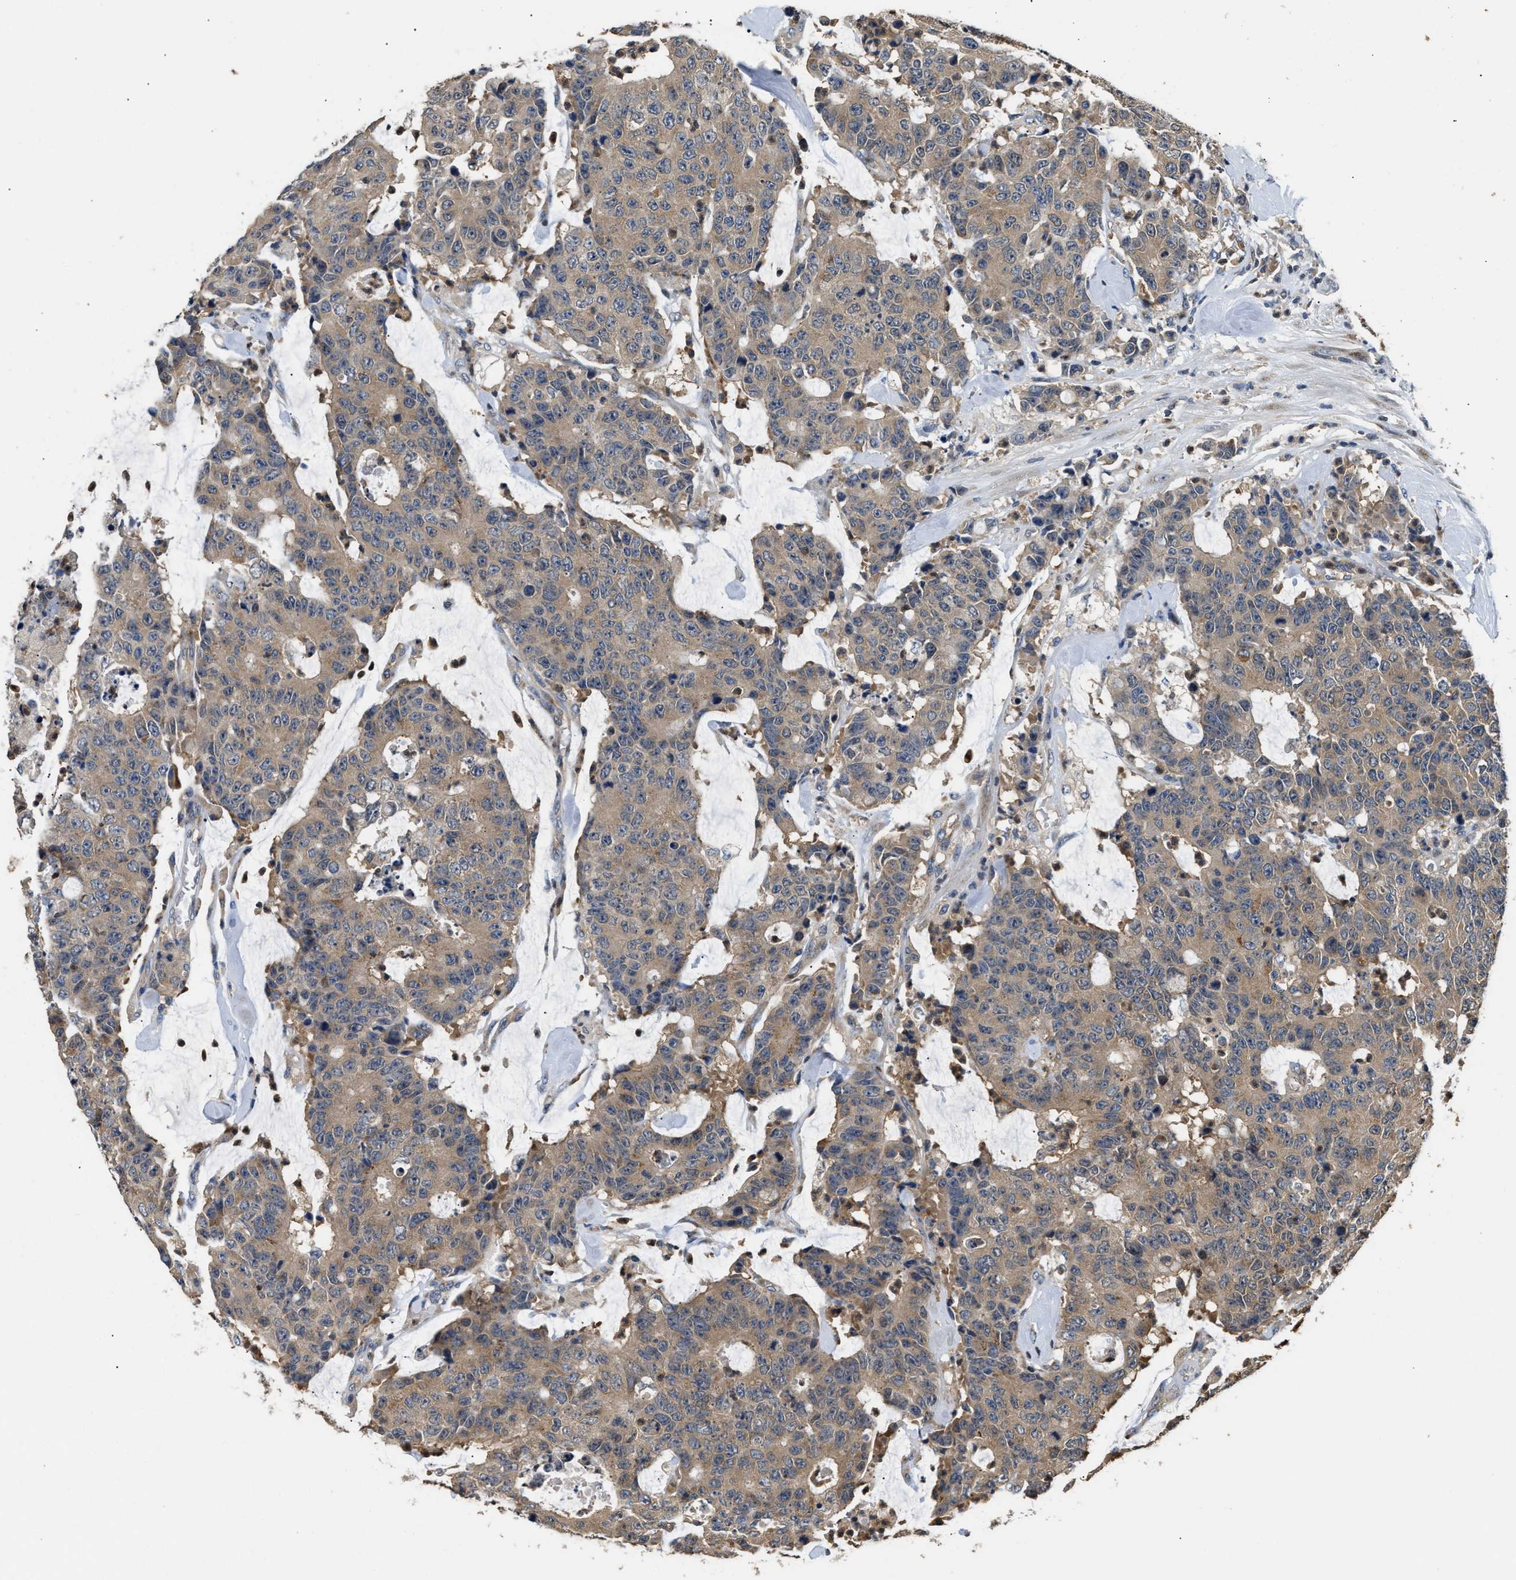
{"staining": {"intensity": "moderate", "quantity": ">75%", "location": "cytoplasmic/membranous"}, "tissue": "colorectal cancer", "cell_type": "Tumor cells", "image_type": "cancer", "snomed": [{"axis": "morphology", "description": "Adenocarcinoma, NOS"}, {"axis": "topography", "description": "Colon"}], "caption": "Immunohistochemistry (IHC) of adenocarcinoma (colorectal) demonstrates medium levels of moderate cytoplasmic/membranous staining in about >75% of tumor cells. The staining was performed using DAB (3,3'-diaminobenzidine) to visualize the protein expression in brown, while the nuclei were stained in blue with hematoxylin (Magnification: 20x).", "gene": "CHUK", "patient": {"sex": "female", "age": 86}}